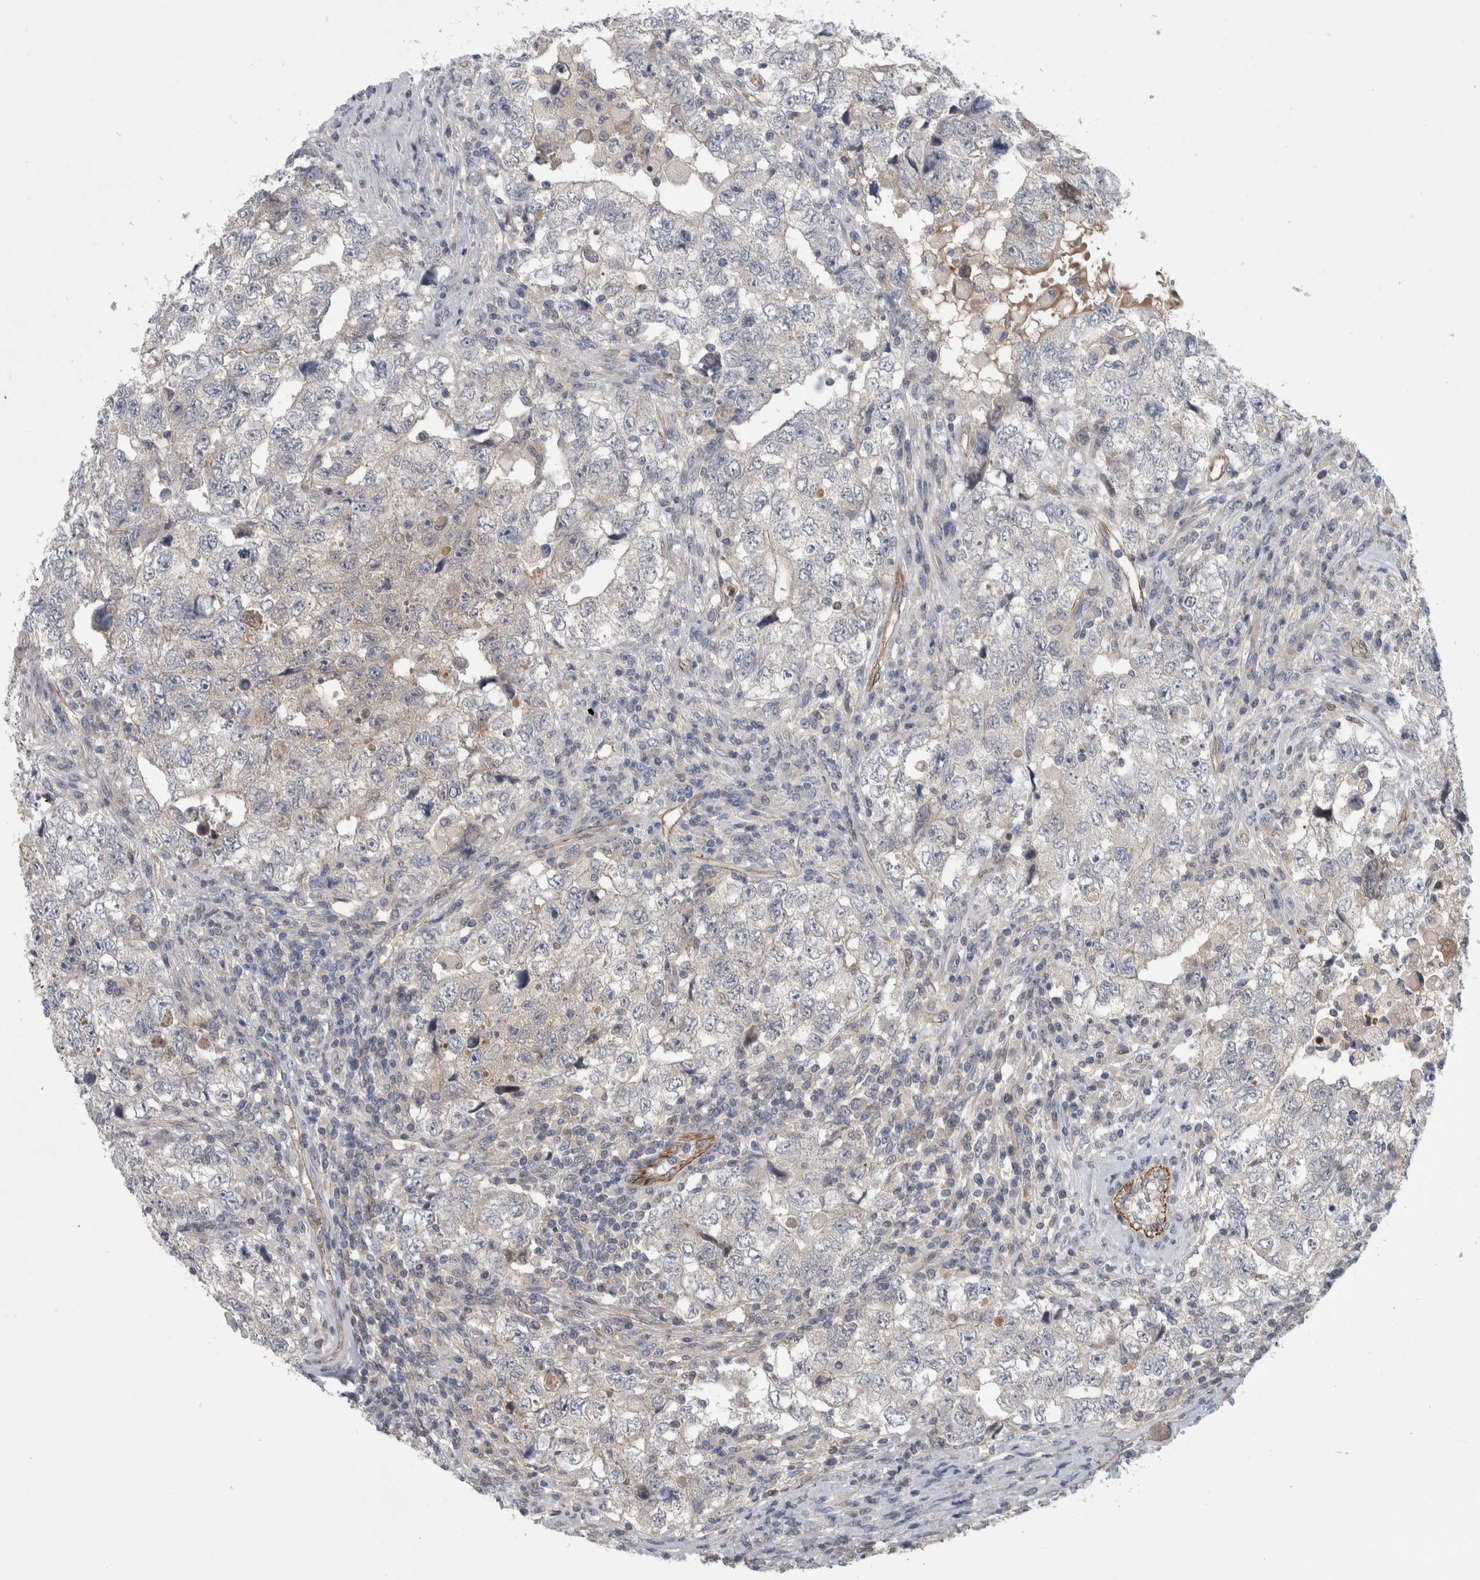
{"staining": {"intensity": "negative", "quantity": "none", "location": "none"}, "tissue": "testis cancer", "cell_type": "Tumor cells", "image_type": "cancer", "snomed": [{"axis": "morphology", "description": "Carcinoma, Embryonal, NOS"}, {"axis": "topography", "description": "Testis"}], "caption": "A photomicrograph of testis cancer (embryonal carcinoma) stained for a protein reveals no brown staining in tumor cells. (Immunohistochemistry, brightfield microscopy, high magnification).", "gene": "ZNF862", "patient": {"sex": "male", "age": 36}}